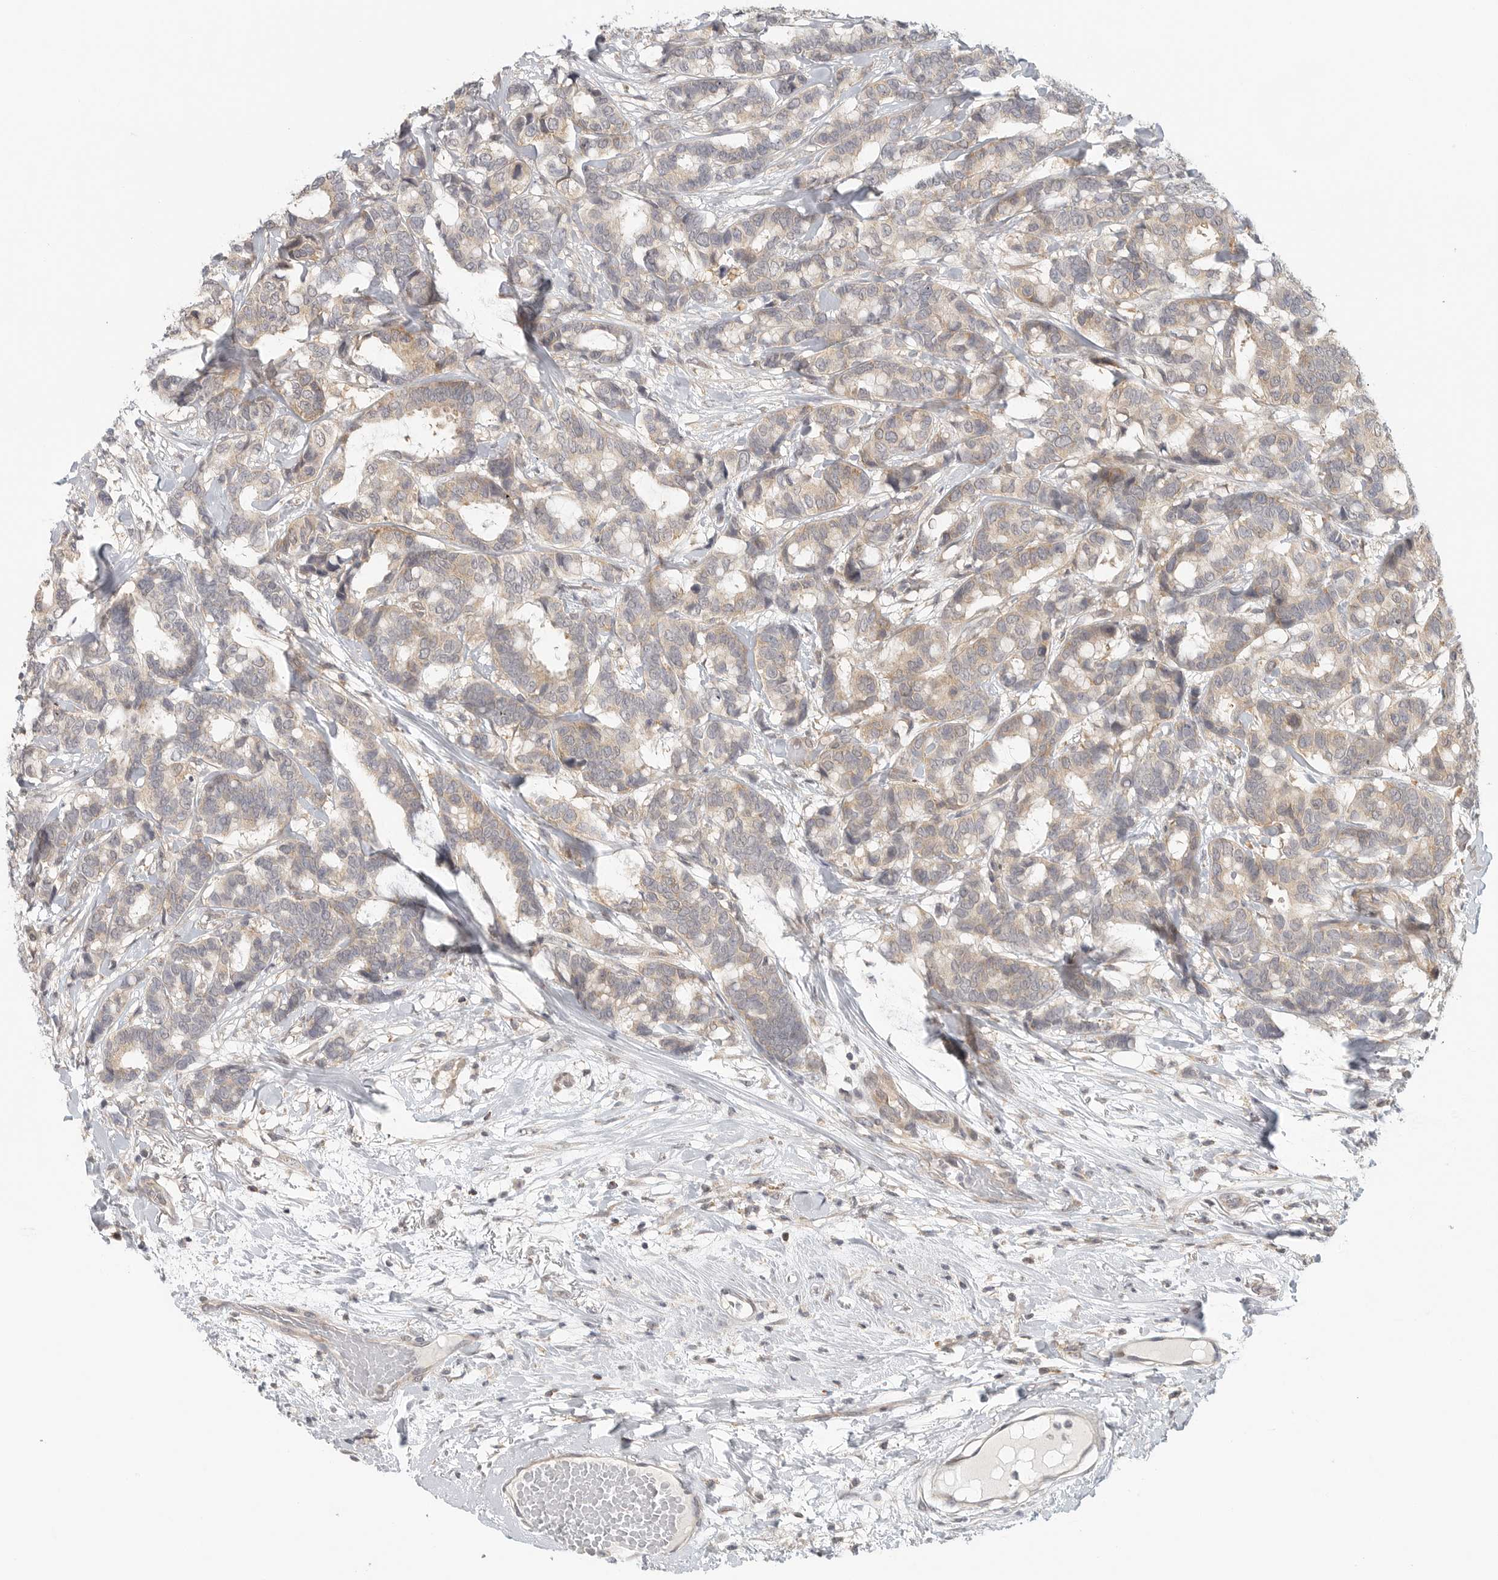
{"staining": {"intensity": "weak", "quantity": ">75%", "location": "cytoplasmic/membranous"}, "tissue": "breast cancer", "cell_type": "Tumor cells", "image_type": "cancer", "snomed": [{"axis": "morphology", "description": "Duct carcinoma"}, {"axis": "topography", "description": "Breast"}], "caption": "Breast cancer stained with immunohistochemistry (IHC) reveals weak cytoplasmic/membranous staining in approximately >75% of tumor cells. (DAB IHC, brown staining for protein, blue staining for nuclei).", "gene": "HDAC6", "patient": {"sex": "female", "age": 87}}